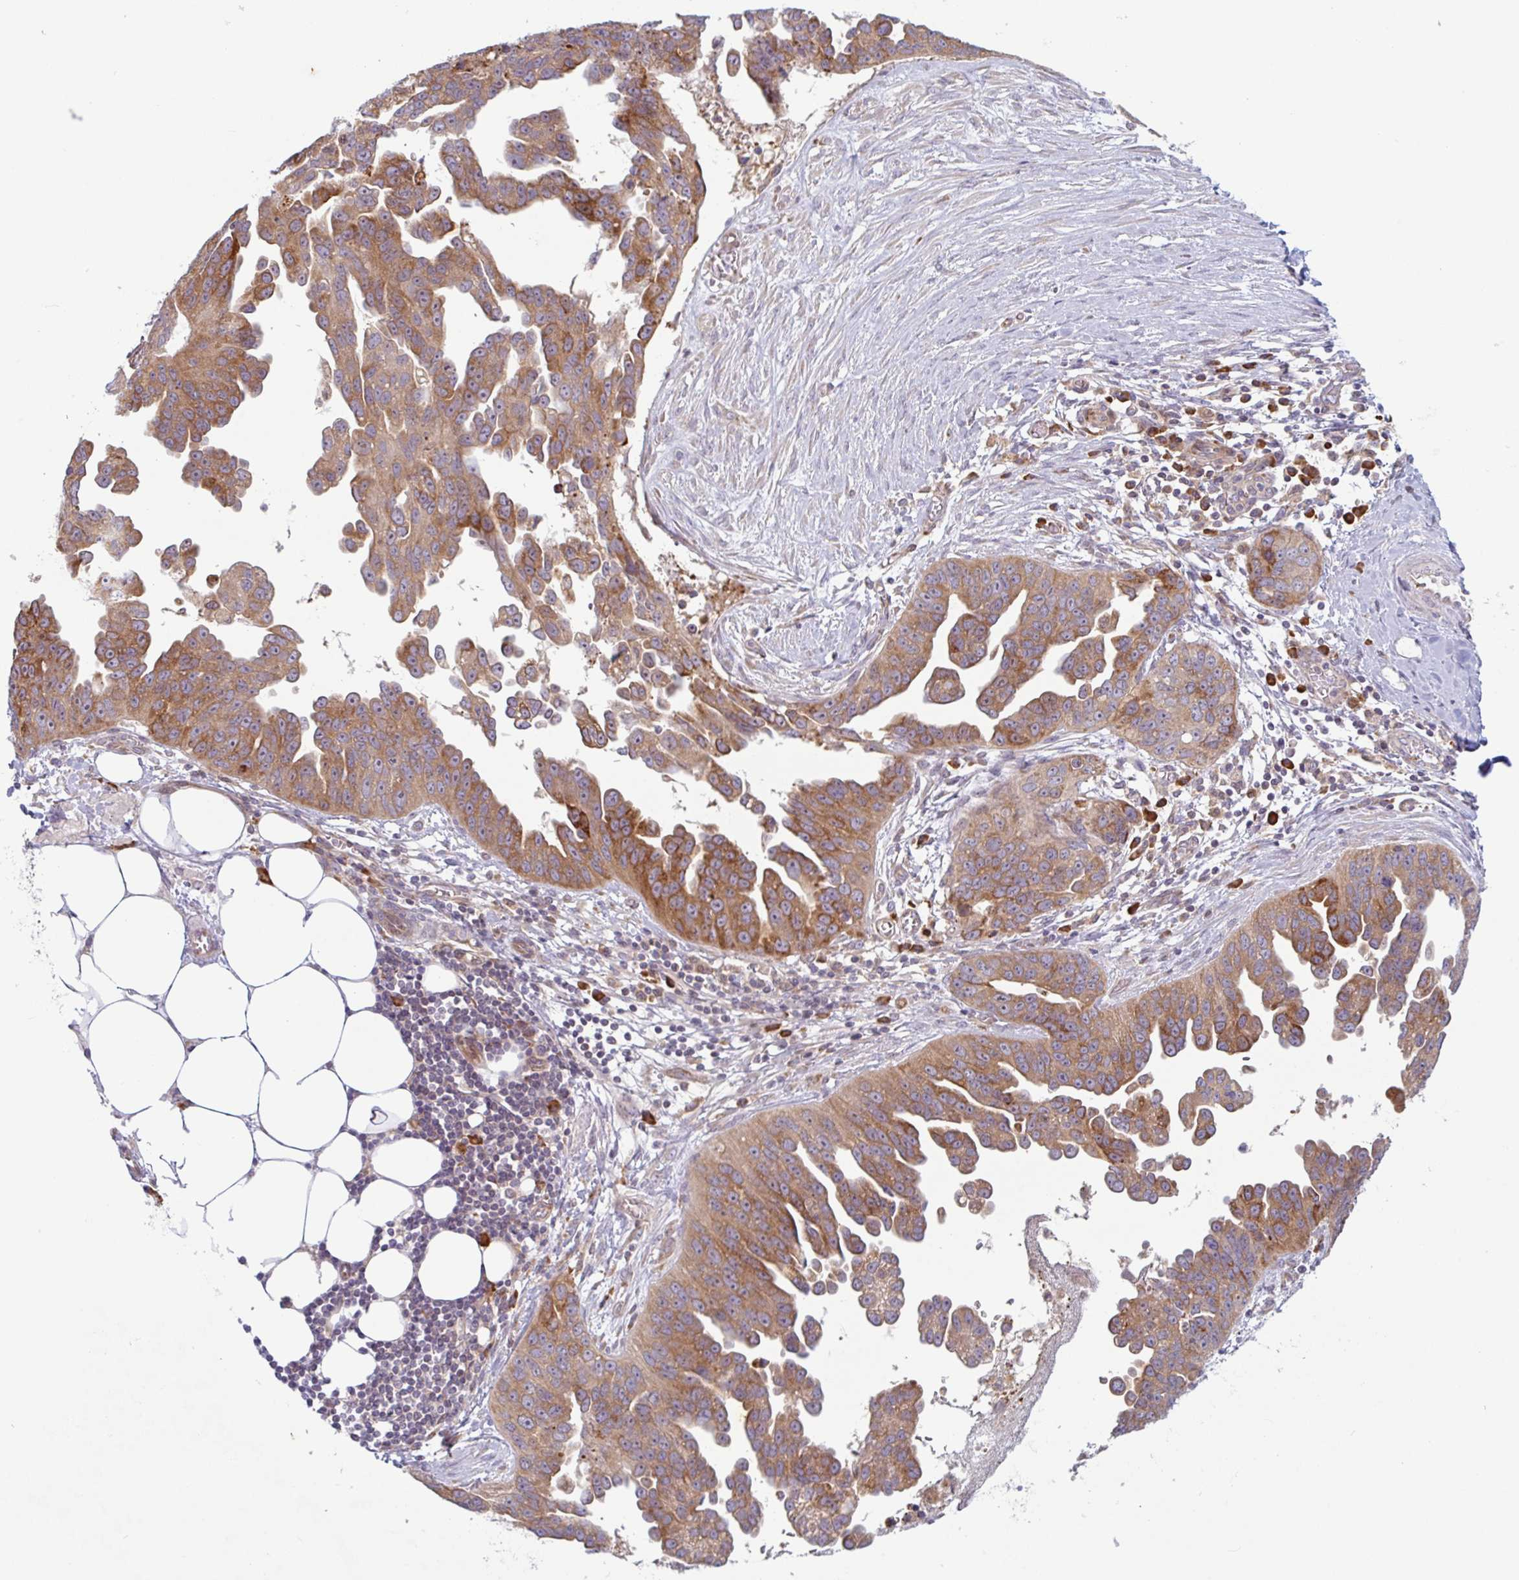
{"staining": {"intensity": "strong", "quantity": ">75%", "location": "cytoplasmic/membranous"}, "tissue": "ovarian cancer", "cell_type": "Tumor cells", "image_type": "cancer", "snomed": [{"axis": "morphology", "description": "Cystadenocarcinoma, serous, NOS"}, {"axis": "topography", "description": "Ovary"}], "caption": "Ovarian cancer stained with immunohistochemistry exhibits strong cytoplasmic/membranous positivity in approximately >75% of tumor cells.", "gene": "RIT1", "patient": {"sex": "female", "age": 75}}